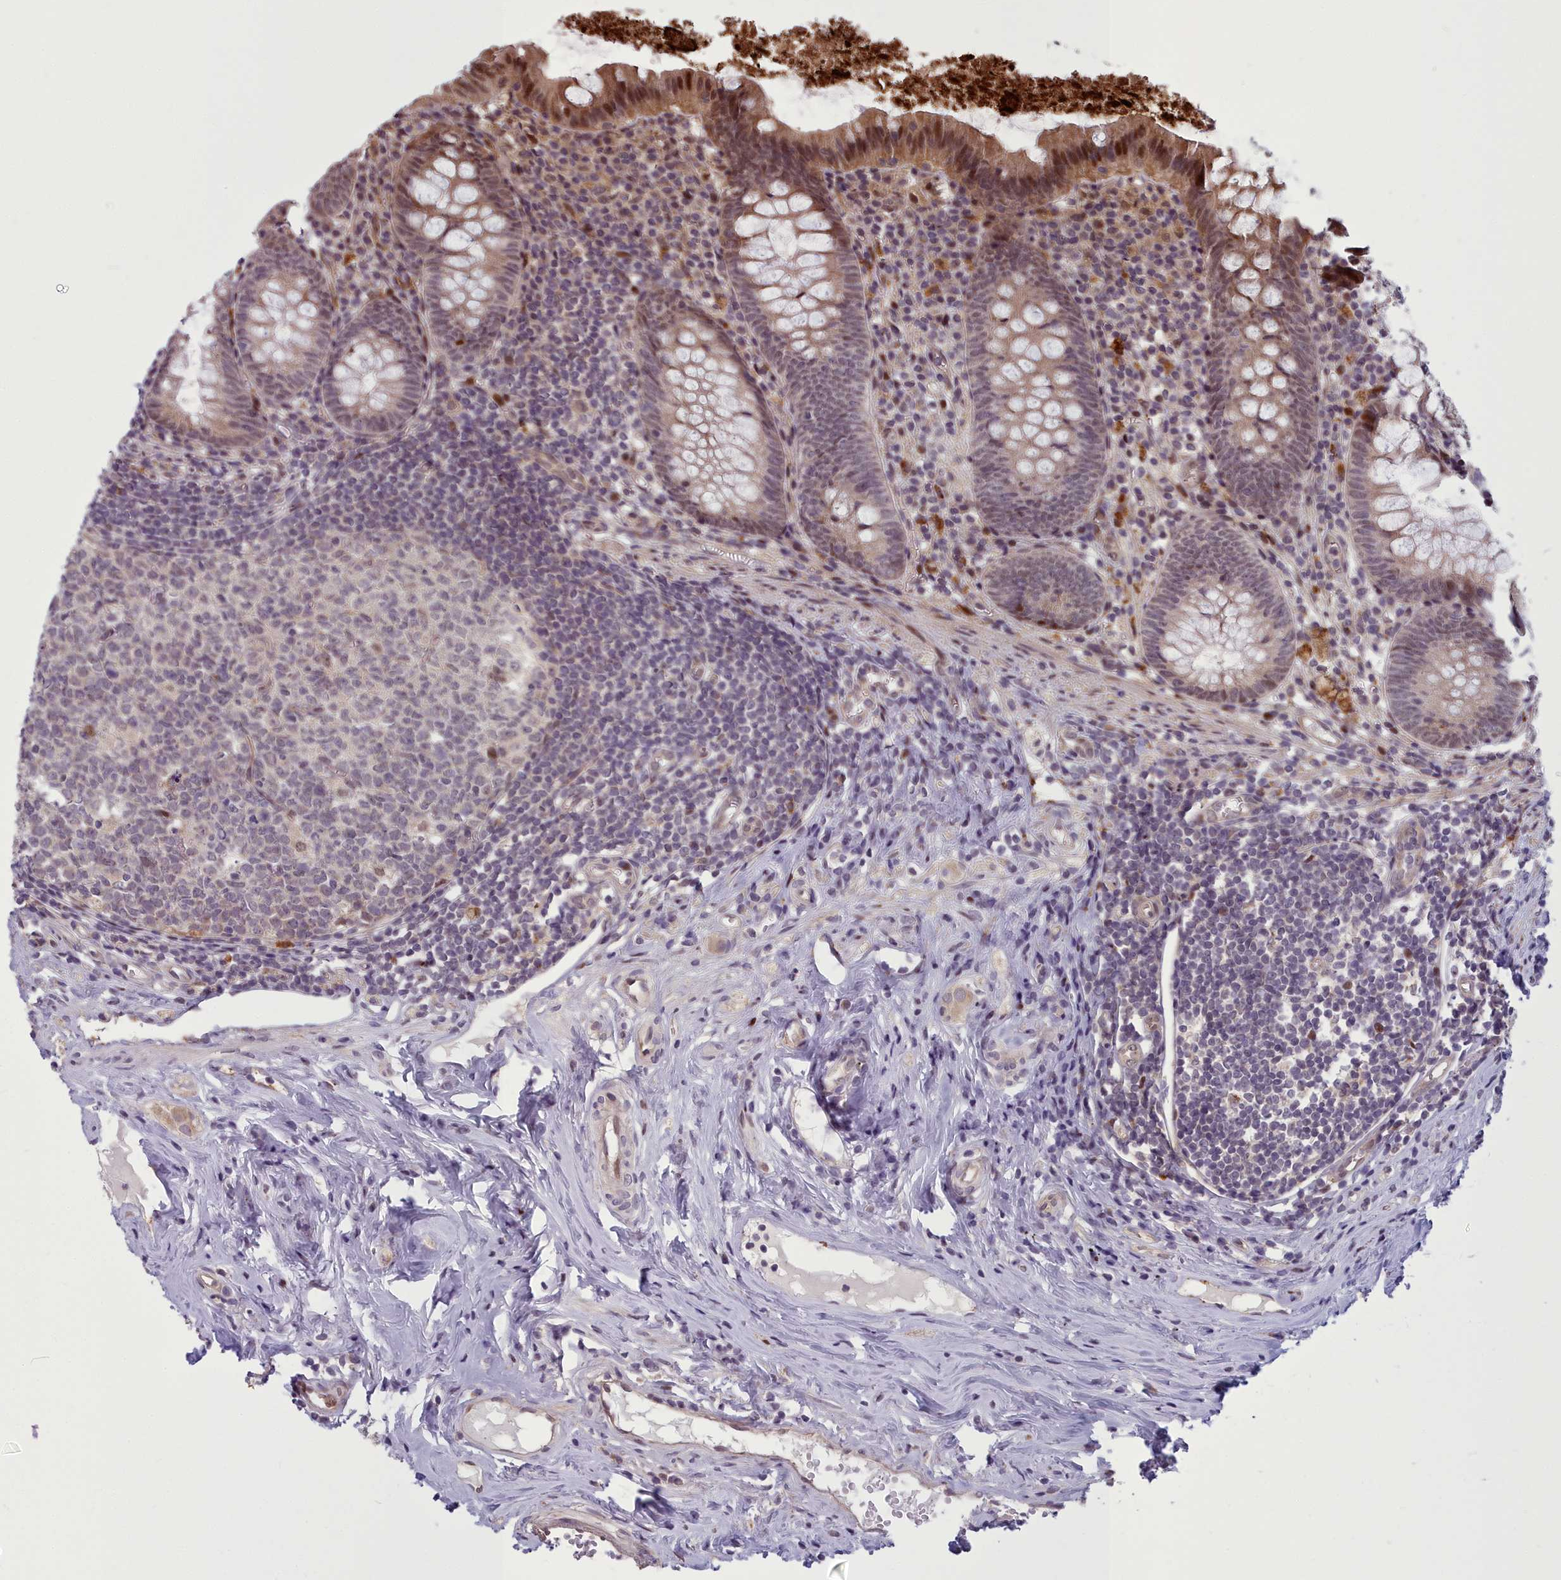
{"staining": {"intensity": "moderate", "quantity": "25%-75%", "location": "nuclear"}, "tissue": "appendix", "cell_type": "Glandular cells", "image_type": "normal", "snomed": [{"axis": "morphology", "description": "Normal tissue, NOS"}, {"axis": "topography", "description": "Appendix"}], "caption": "Glandular cells exhibit medium levels of moderate nuclear positivity in about 25%-75% of cells in normal human appendix.", "gene": "AP1M1", "patient": {"sex": "female", "age": 51}}